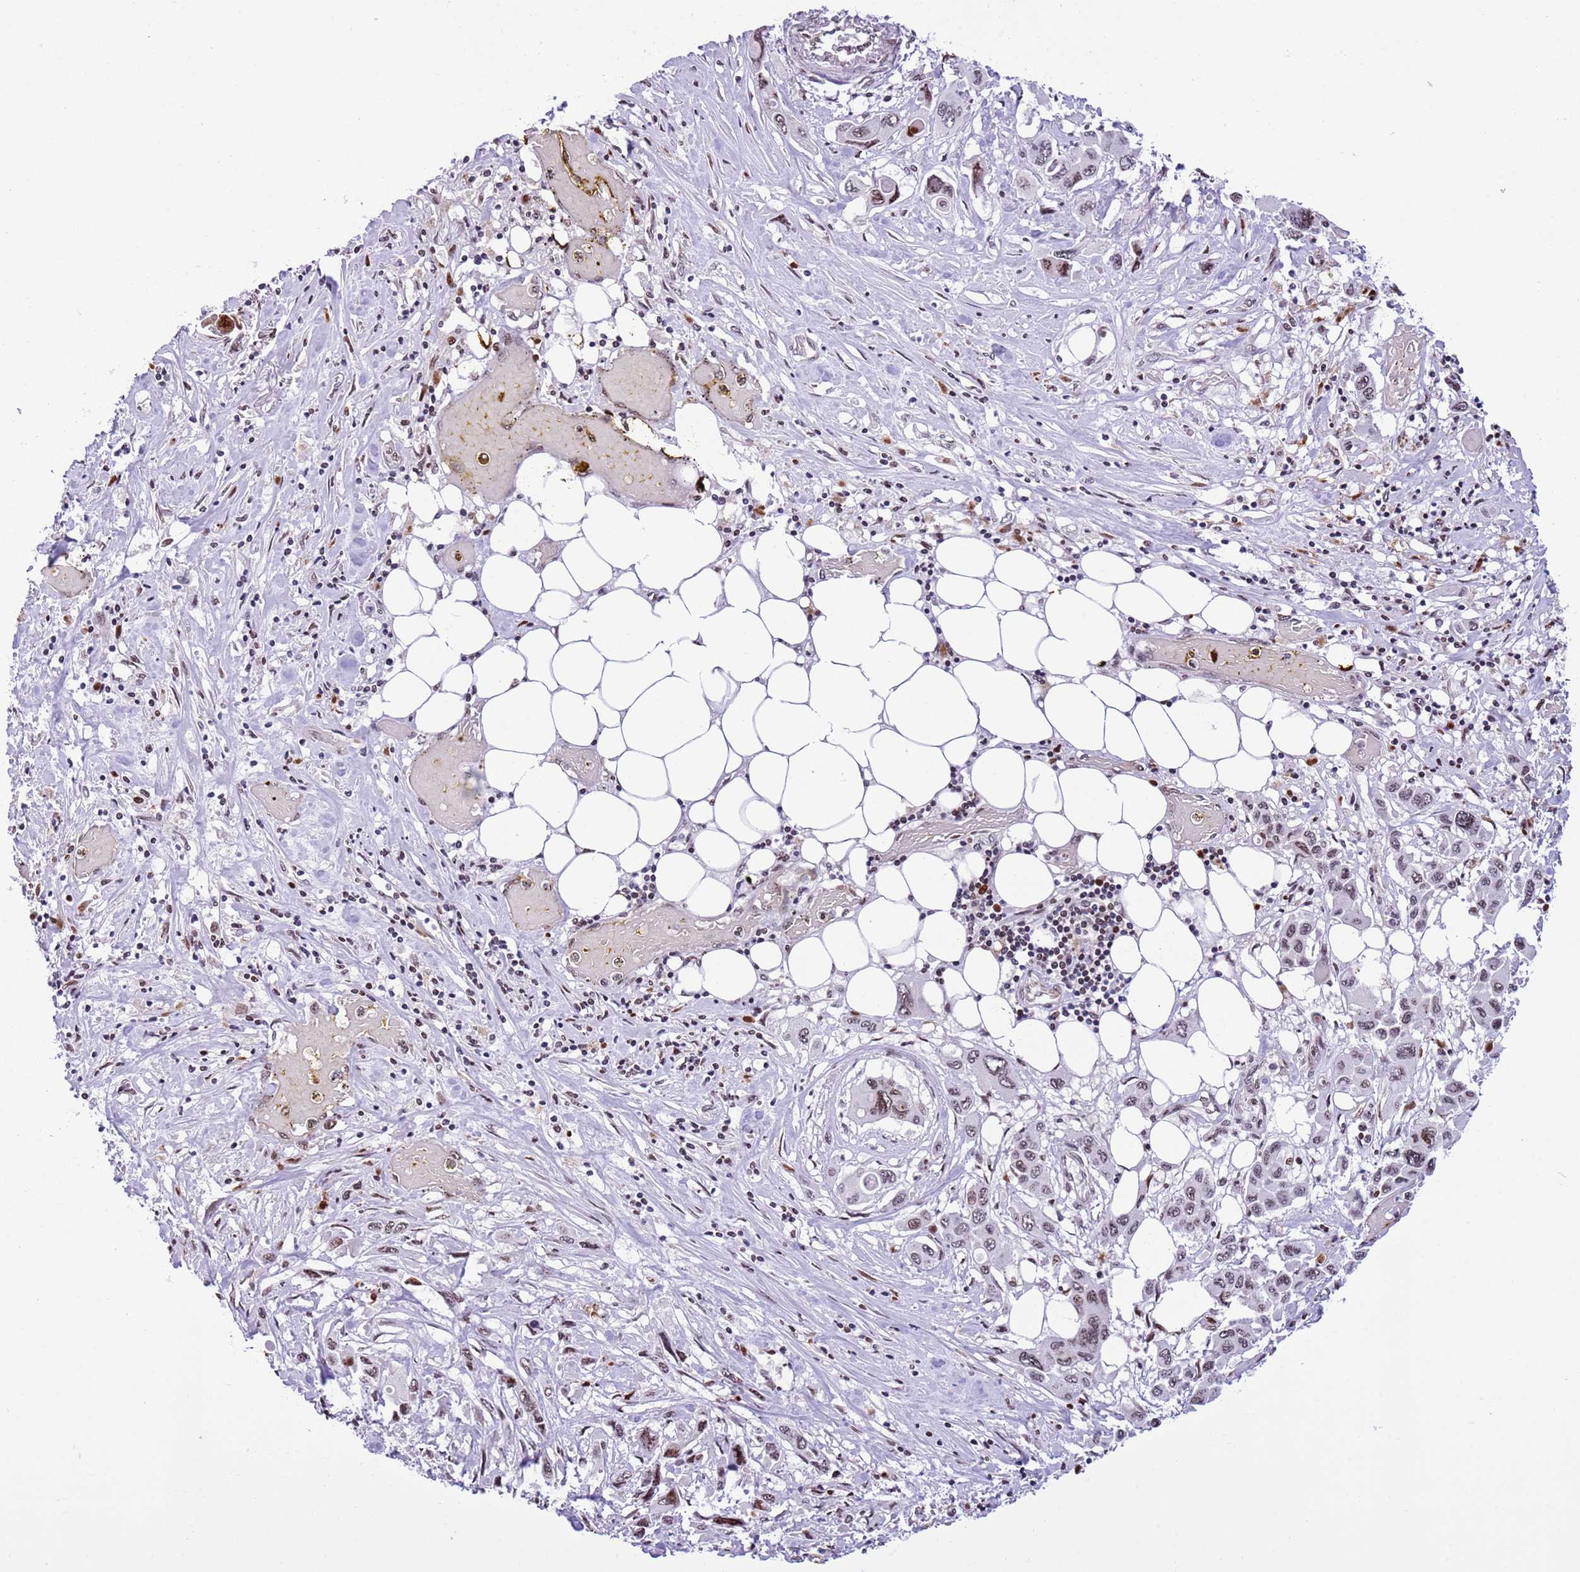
{"staining": {"intensity": "moderate", "quantity": "<25%", "location": "nuclear"}, "tissue": "pancreatic cancer", "cell_type": "Tumor cells", "image_type": "cancer", "snomed": [{"axis": "morphology", "description": "Adenocarcinoma, NOS"}, {"axis": "topography", "description": "Pancreas"}], "caption": "Immunohistochemistry of human pancreatic adenocarcinoma demonstrates low levels of moderate nuclear expression in approximately <25% of tumor cells.", "gene": "NRIP1", "patient": {"sex": "male", "age": 92}}